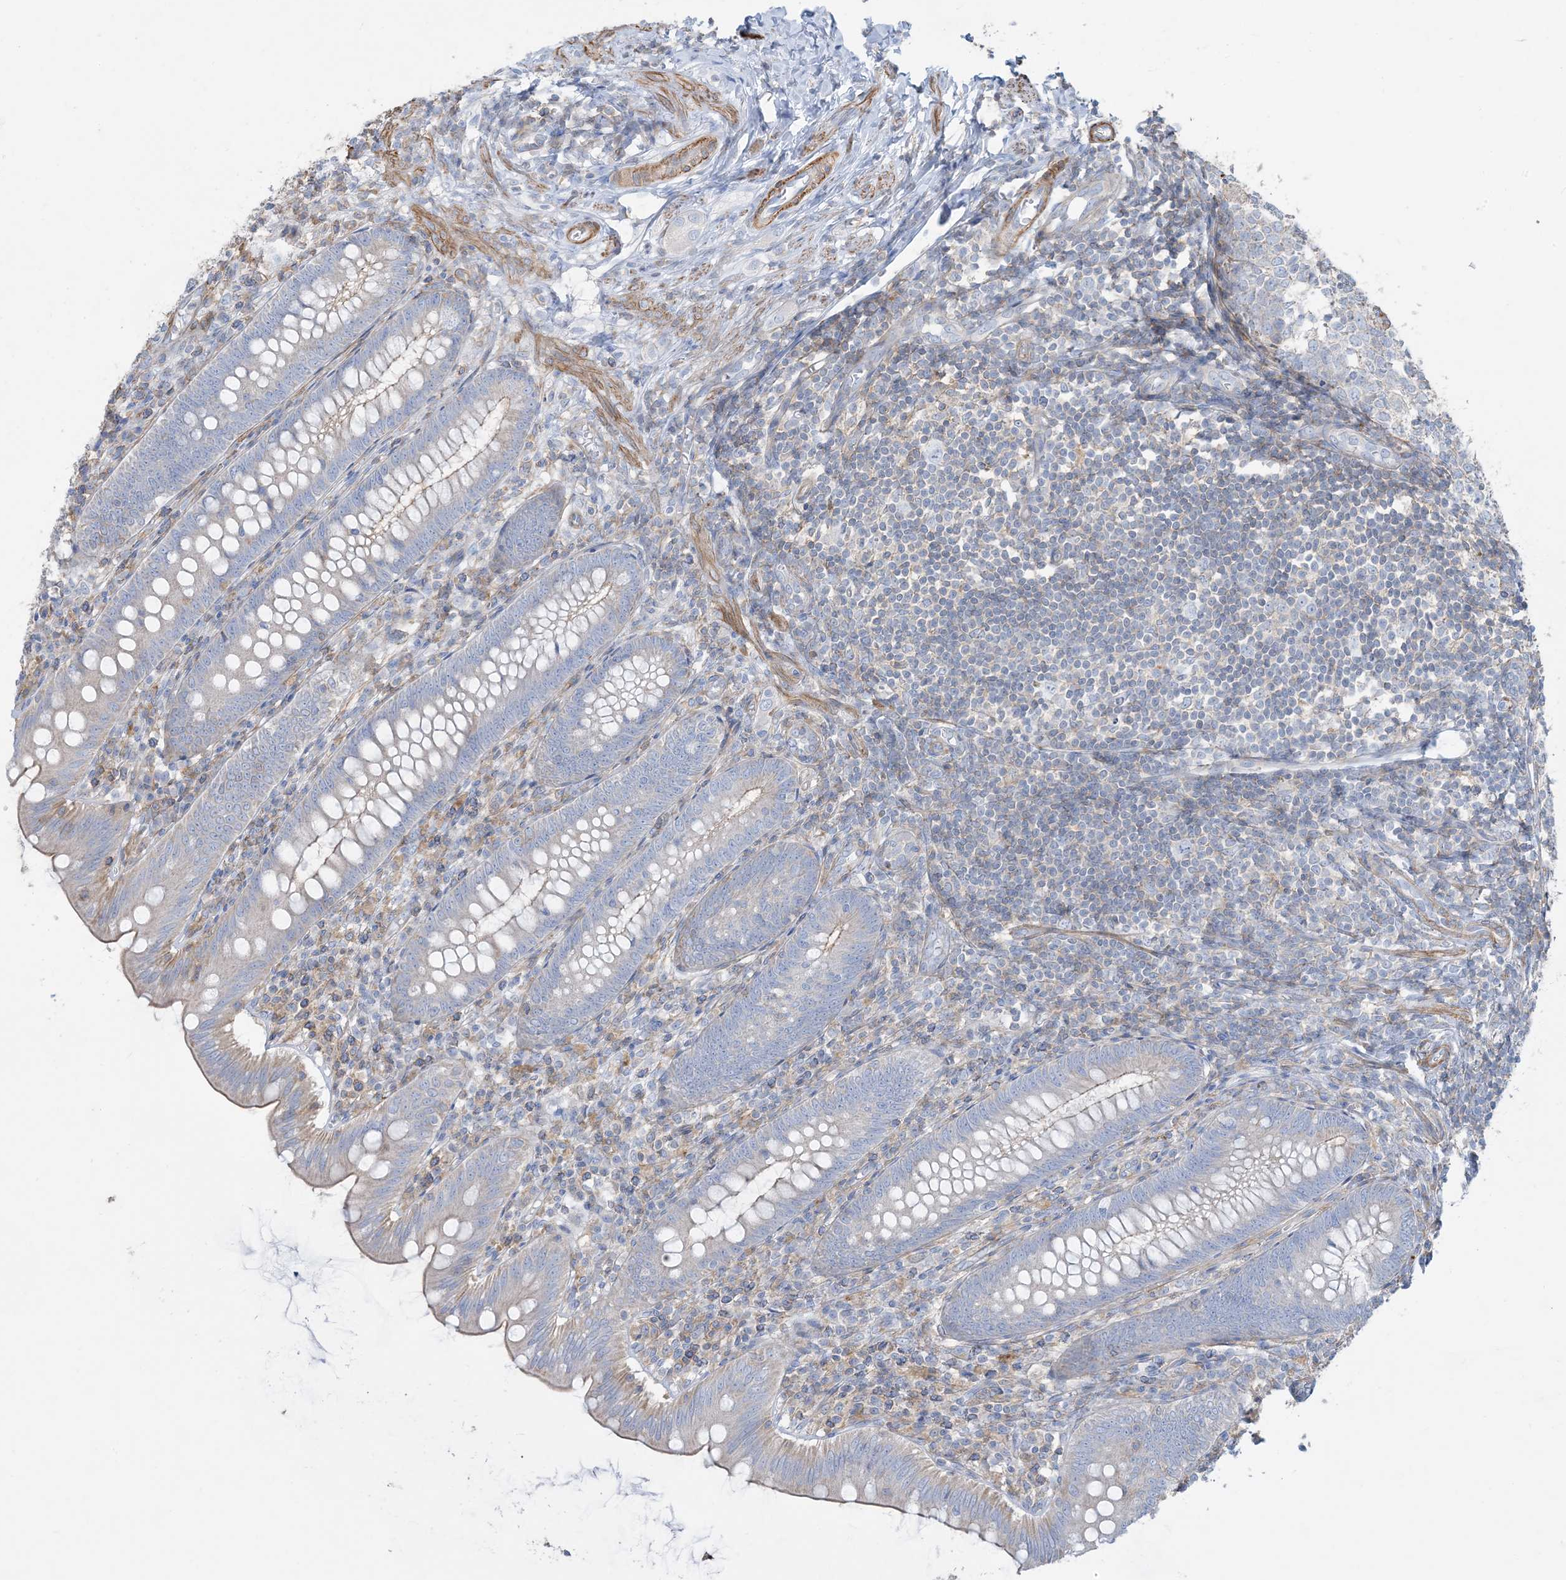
{"staining": {"intensity": "moderate", "quantity": "<25%", "location": "cytoplasmic/membranous"}, "tissue": "appendix", "cell_type": "Glandular cells", "image_type": "normal", "snomed": [{"axis": "morphology", "description": "Normal tissue, NOS"}, {"axis": "topography", "description": "Appendix"}], "caption": "Protein expression analysis of normal appendix displays moderate cytoplasmic/membranous staining in about <25% of glandular cells.", "gene": "GTF3C2", "patient": {"sex": "male", "age": 14}}